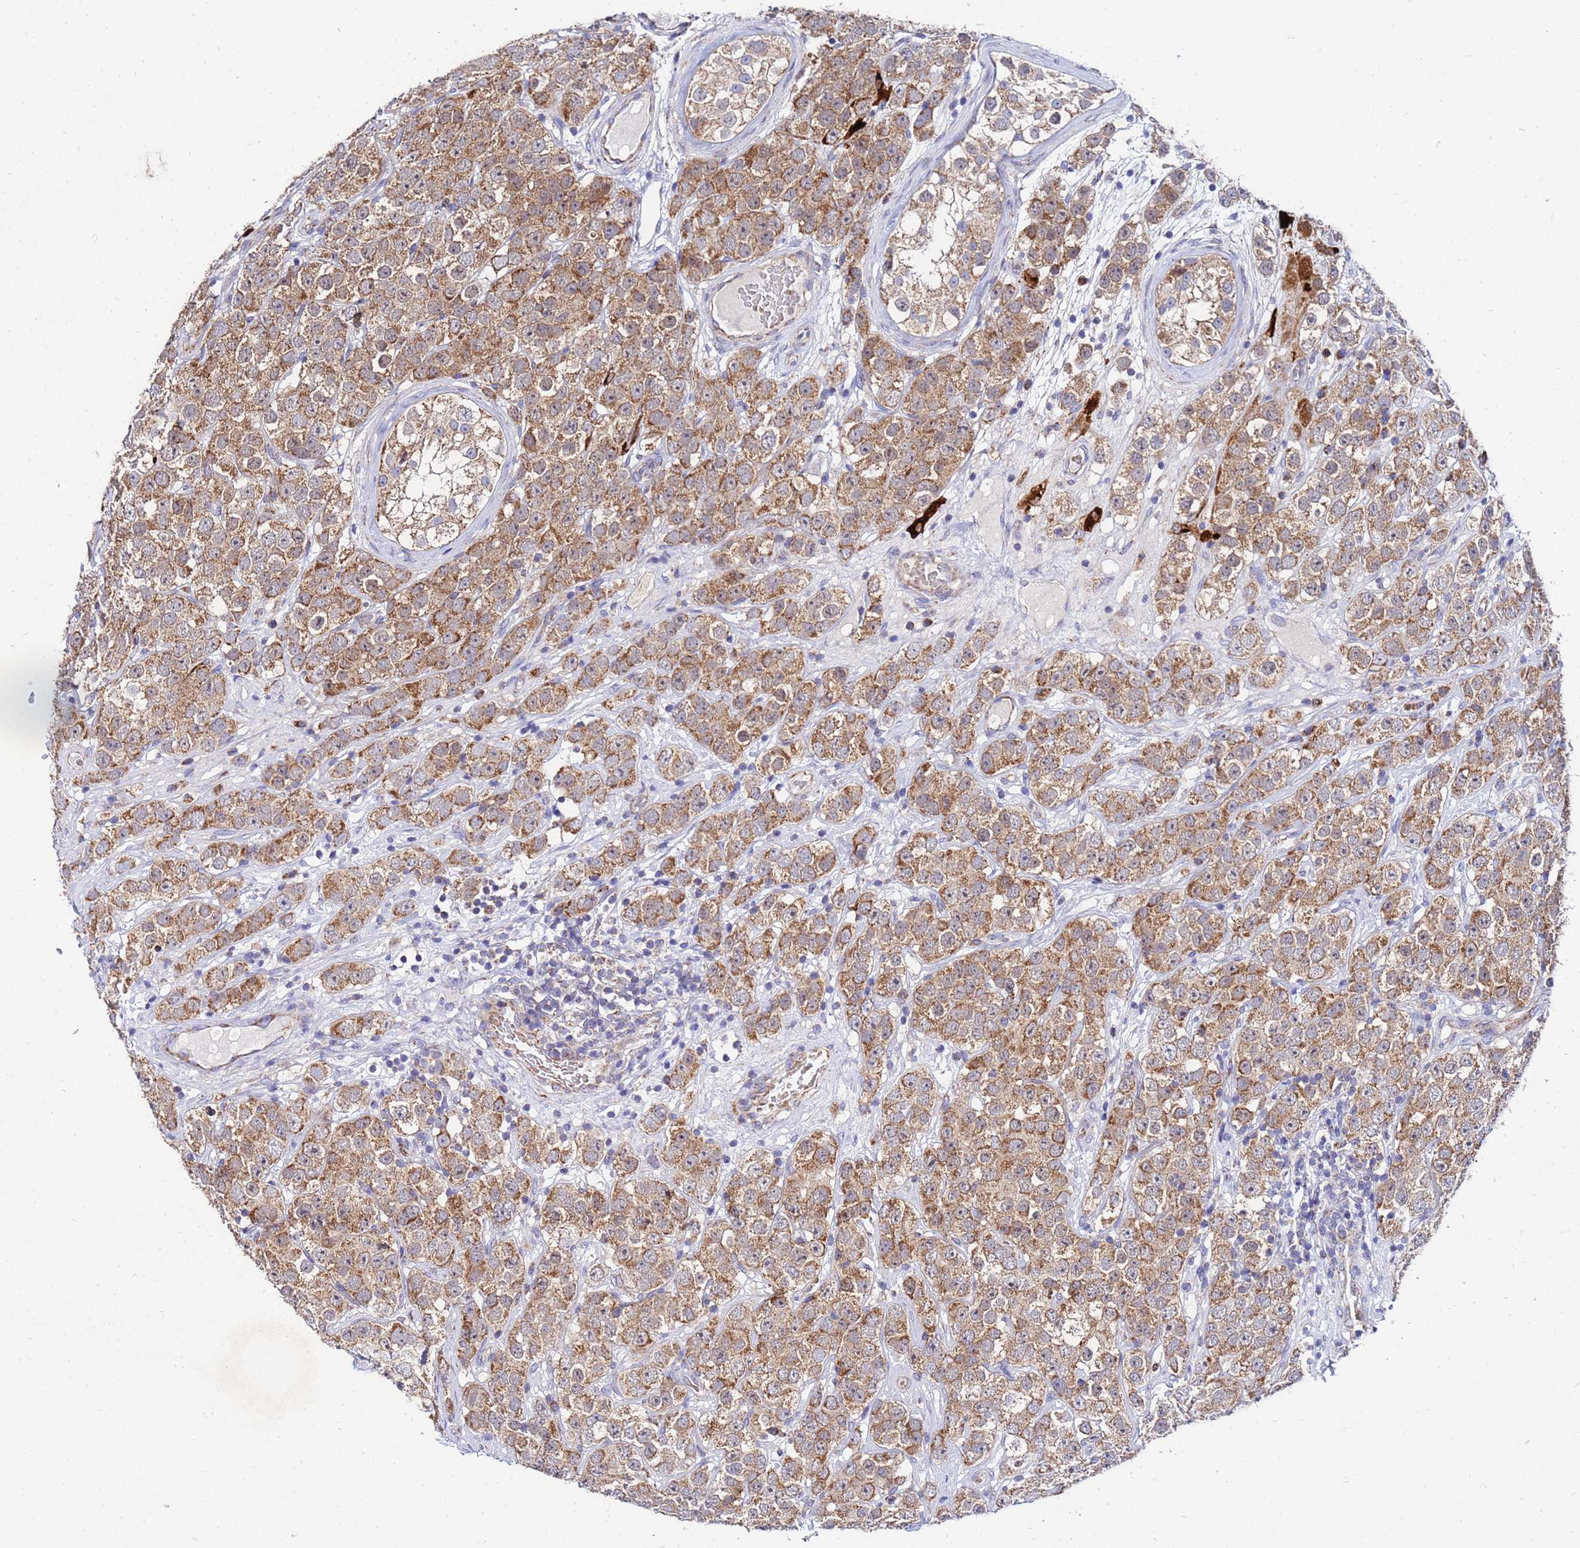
{"staining": {"intensity": "moderate", "quantity": ">75%", "location": "cytoplasmic/membranous"}, "tissue": "testis cancer", "cell_type": "Tumor cells", "image_type": "cancer", "snomed": [{"axis": "morphology", "description": "Seminoma, NOS"}, {"axis": "topography", "description": "Testis"}], "caption": "Human seminoma (testis) stained with a protein marker reveals moderate staining in tumor cells.", "gene": "FAHD2A", "patient": {"sex": "male", "age": 28}}